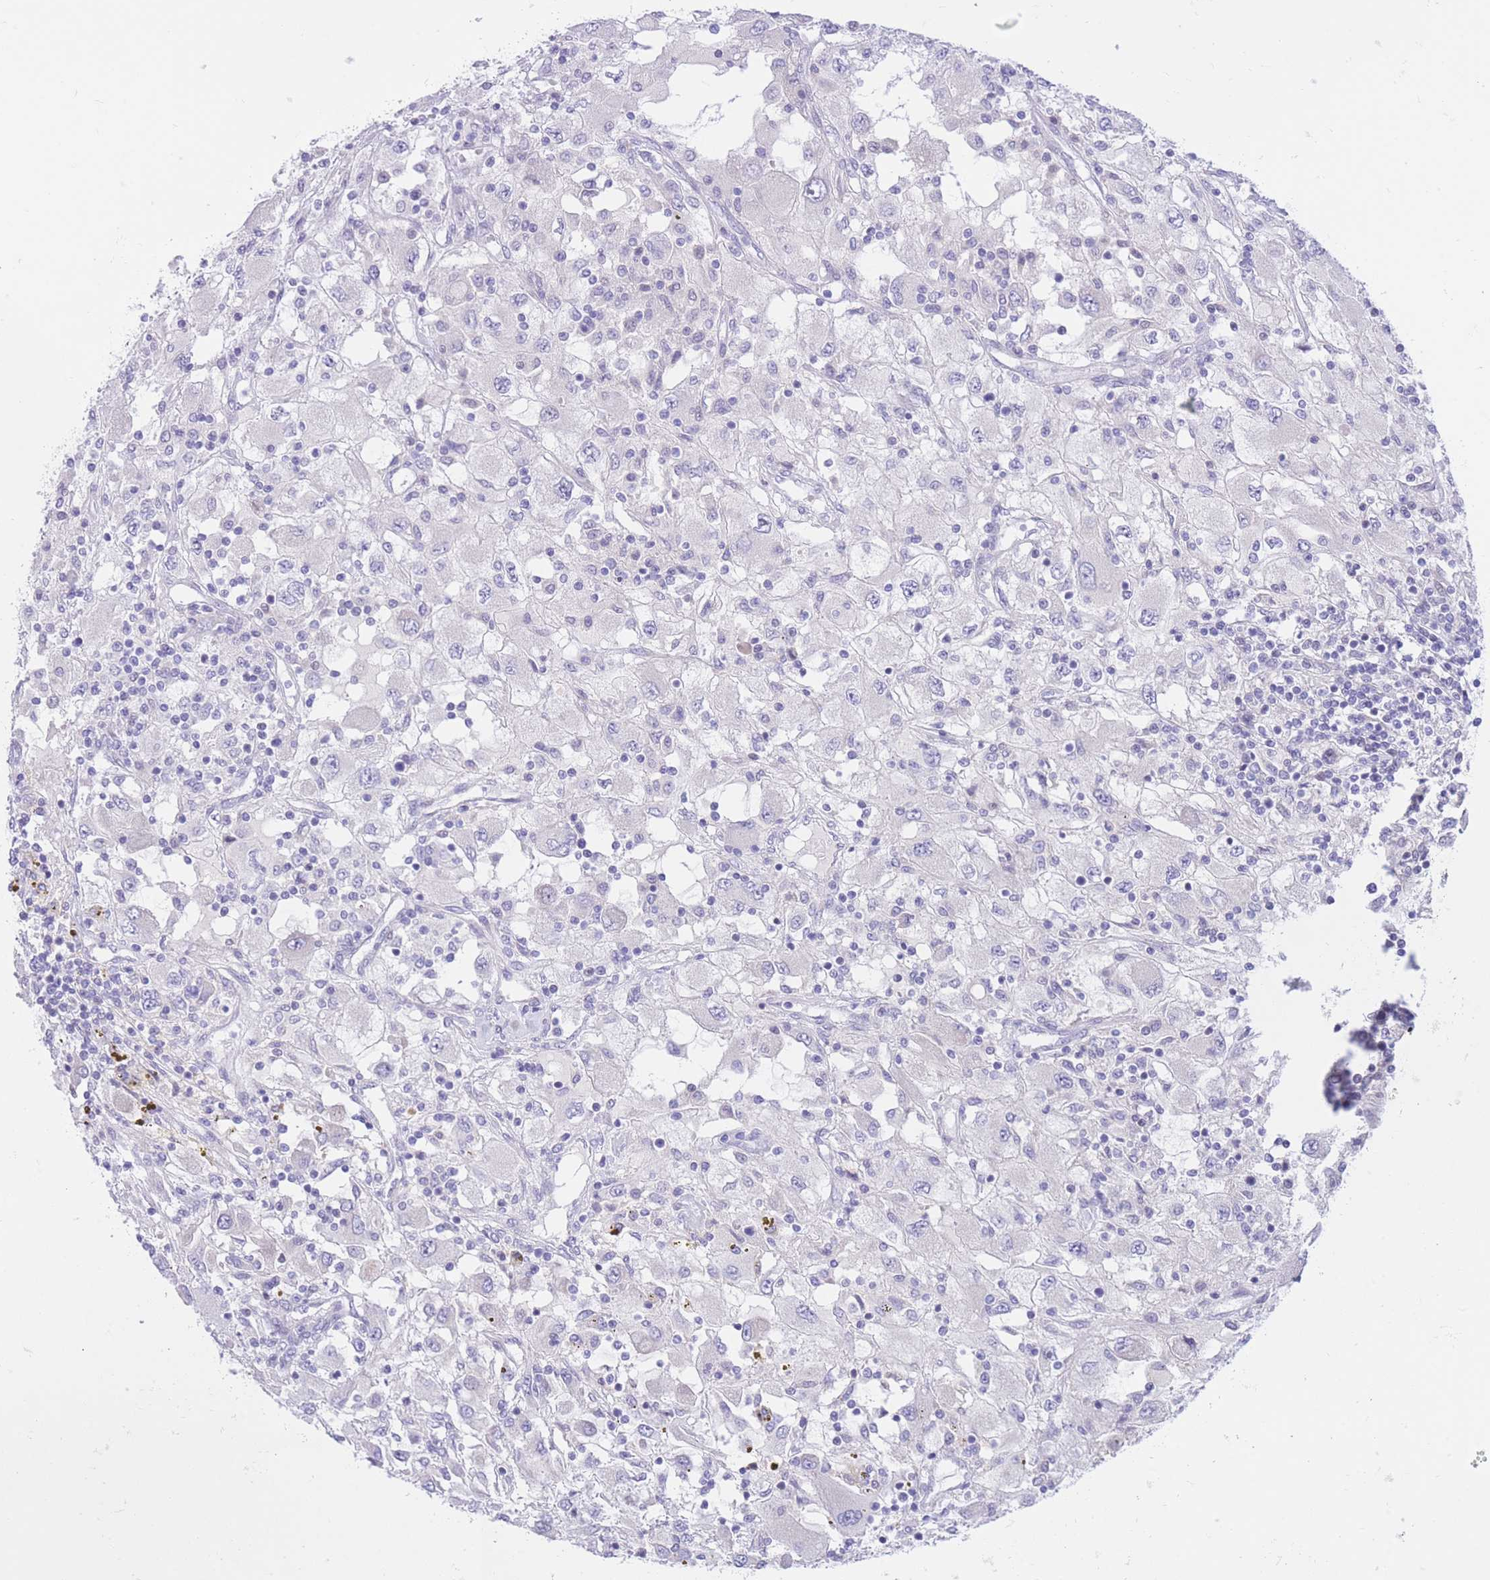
{"staining": {"intensity": "negative", "quantity": "none", "location": "none"}, "tissue": "renal cancer", "cell_type": "Tumor cells", "image_type": "cancer", "snomed": [{"axis": "morphology", "description": "Adenocarcinoma, NOS"}, {"axis": "topography", "description": "Kidney"}], "caption": "High power microscopy histopathology image of an IHC image of renal adenocarcinoma, revealing no significant staining in tumor cells. (DAB (3,3'-diaminobenzidine) immunohistochemistry, high magnification).", "gene": "RPL39L", "patient": {"sex": "female", "age": 67}}